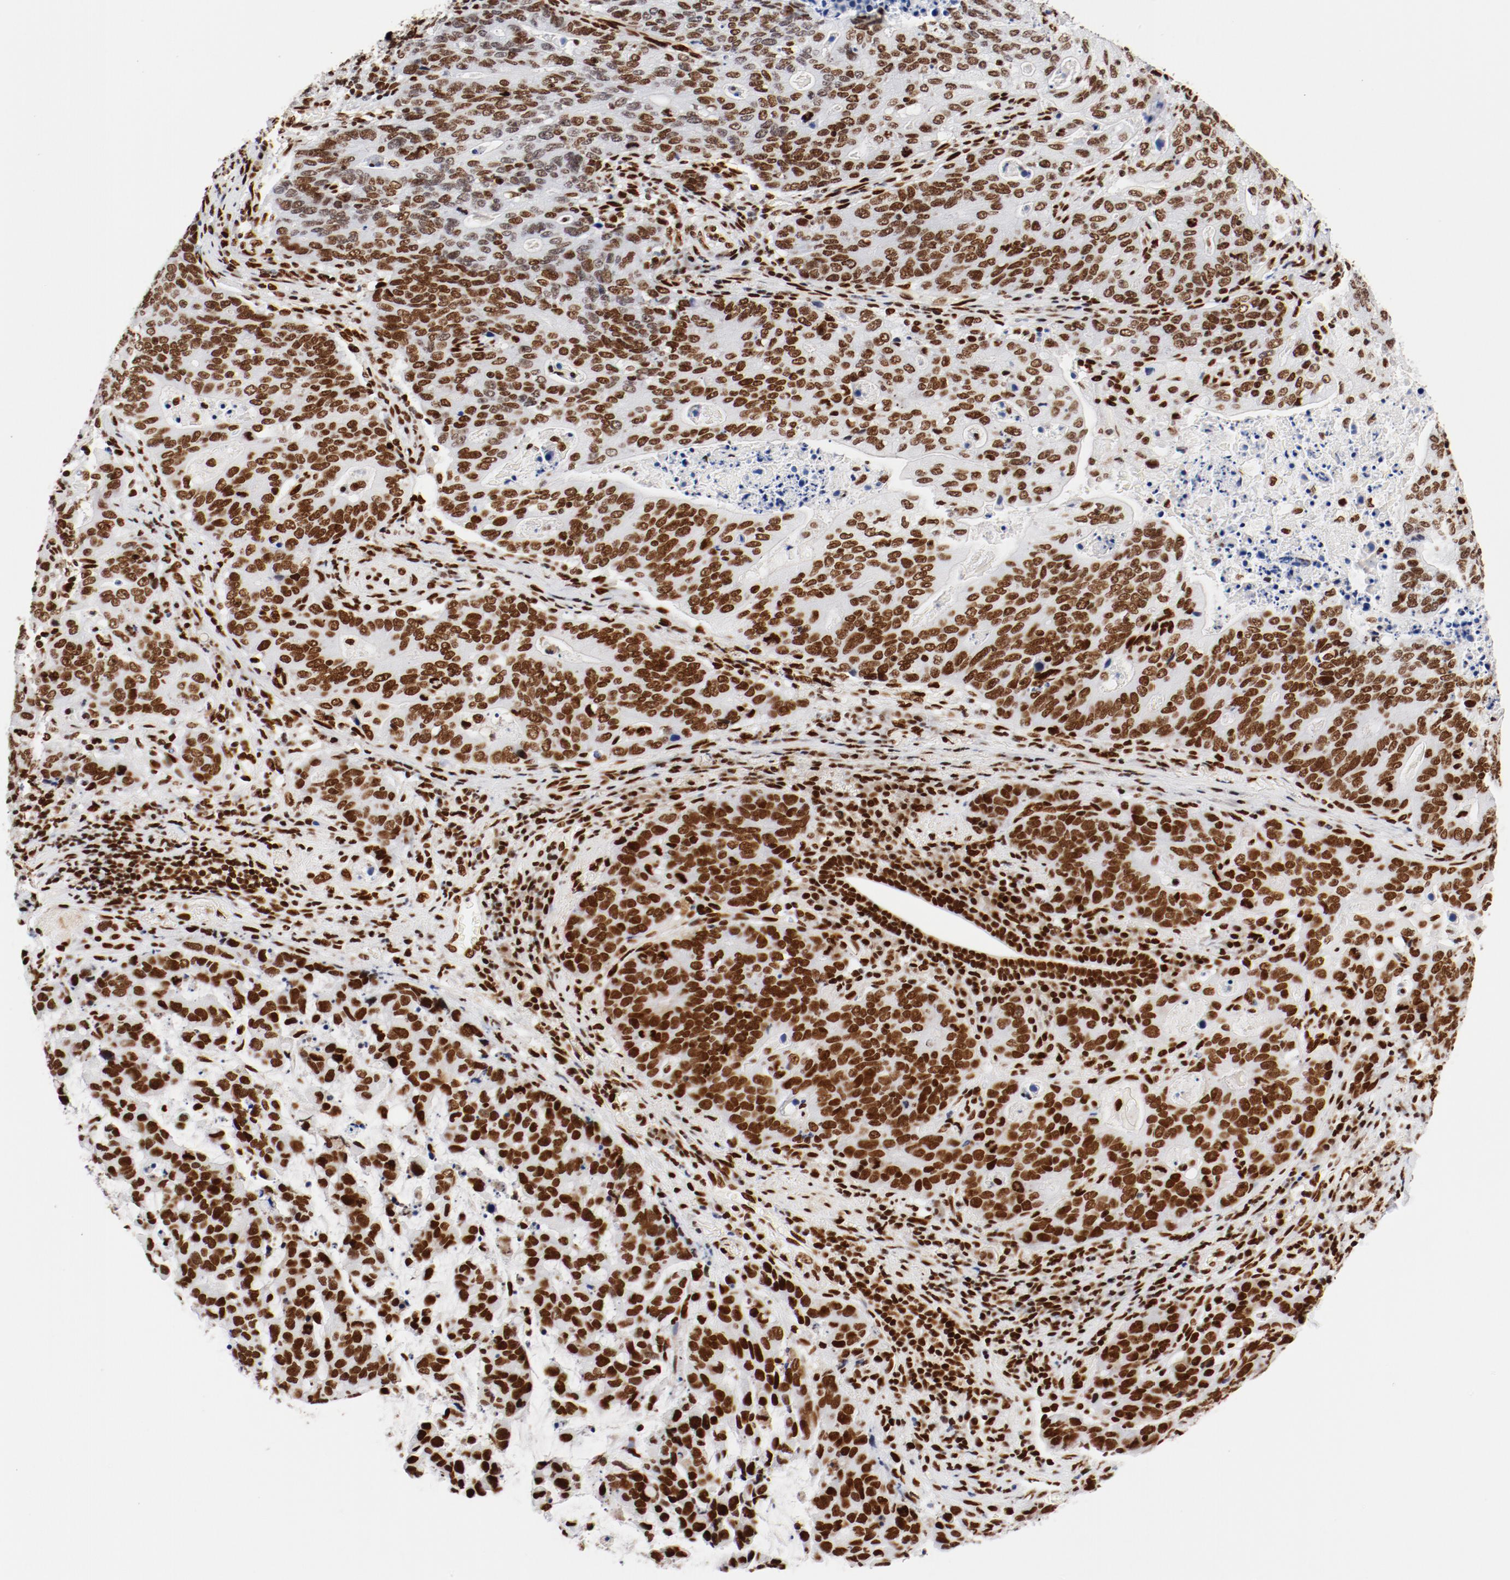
{"staining": {"intensity": "strong", "quantity": ">75%", "location": "nuclear"}, "tissue": "stomach cancer", "cell_type": "Tumor cells", "image_type": "cancer", "snomed": [{"axis": "morphology", "description": "Adenocarcinoma, NOS"}, {"axis": "topography", "description": "Esophagus"}, {"axis": "topography", "description": "Stomach"}], "caption": "Stomach adenocarcinoma stained with a brown dye displays strong nuclear positive staining in about >75% of tumor cells.", "gene": "CTBP1", "patient": {"sex": "male", "age": 74}}